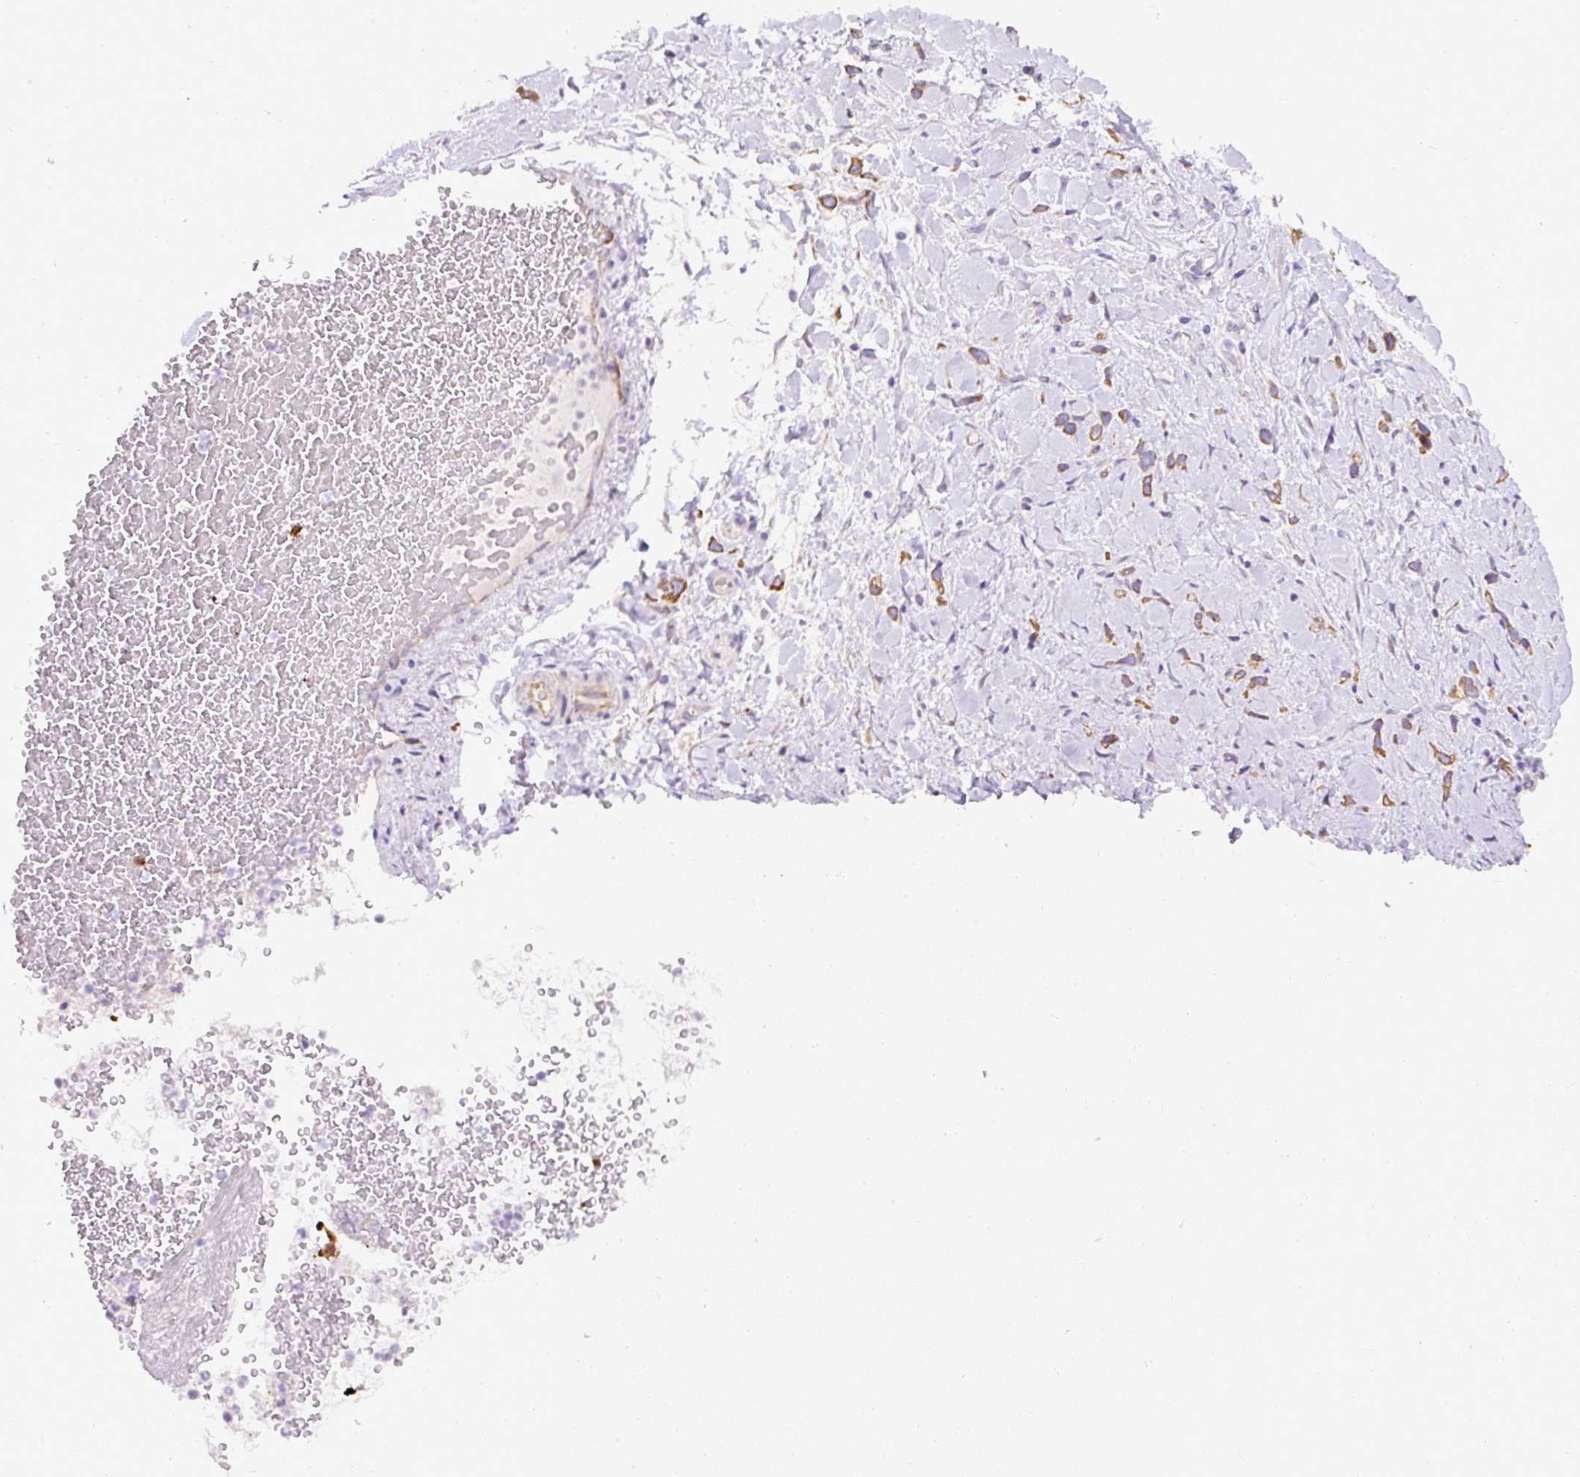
{"staining": {"intensity": "moderate", "quantity": ">75%", "location": "cytoplasmic/membranous"}, "tissue": "stomach cancer", "cell_type": "Tumor cells", "image_type": "cancer", "snomed": [{"axis": "morphology", "description": "Adenocarcinoma, NOS"}, {"axis": "topography", "description": "Stomach"}], "caption": "Immunohistochemistry (IHC) staining of stomach cancer (adenocarcinoma), which displays medium levels of moderate cytoplasmic/membranous staining in approximately >75% of tumor cells indicating moderate cytoplasmic/membranous protein expression. The staining was performed using DAB (brown) for protein detection and nuclei were counterstained in hematoxylin (blue).", "gene": "FAM149A", "patient": {"sex": "female", "age": 65}}